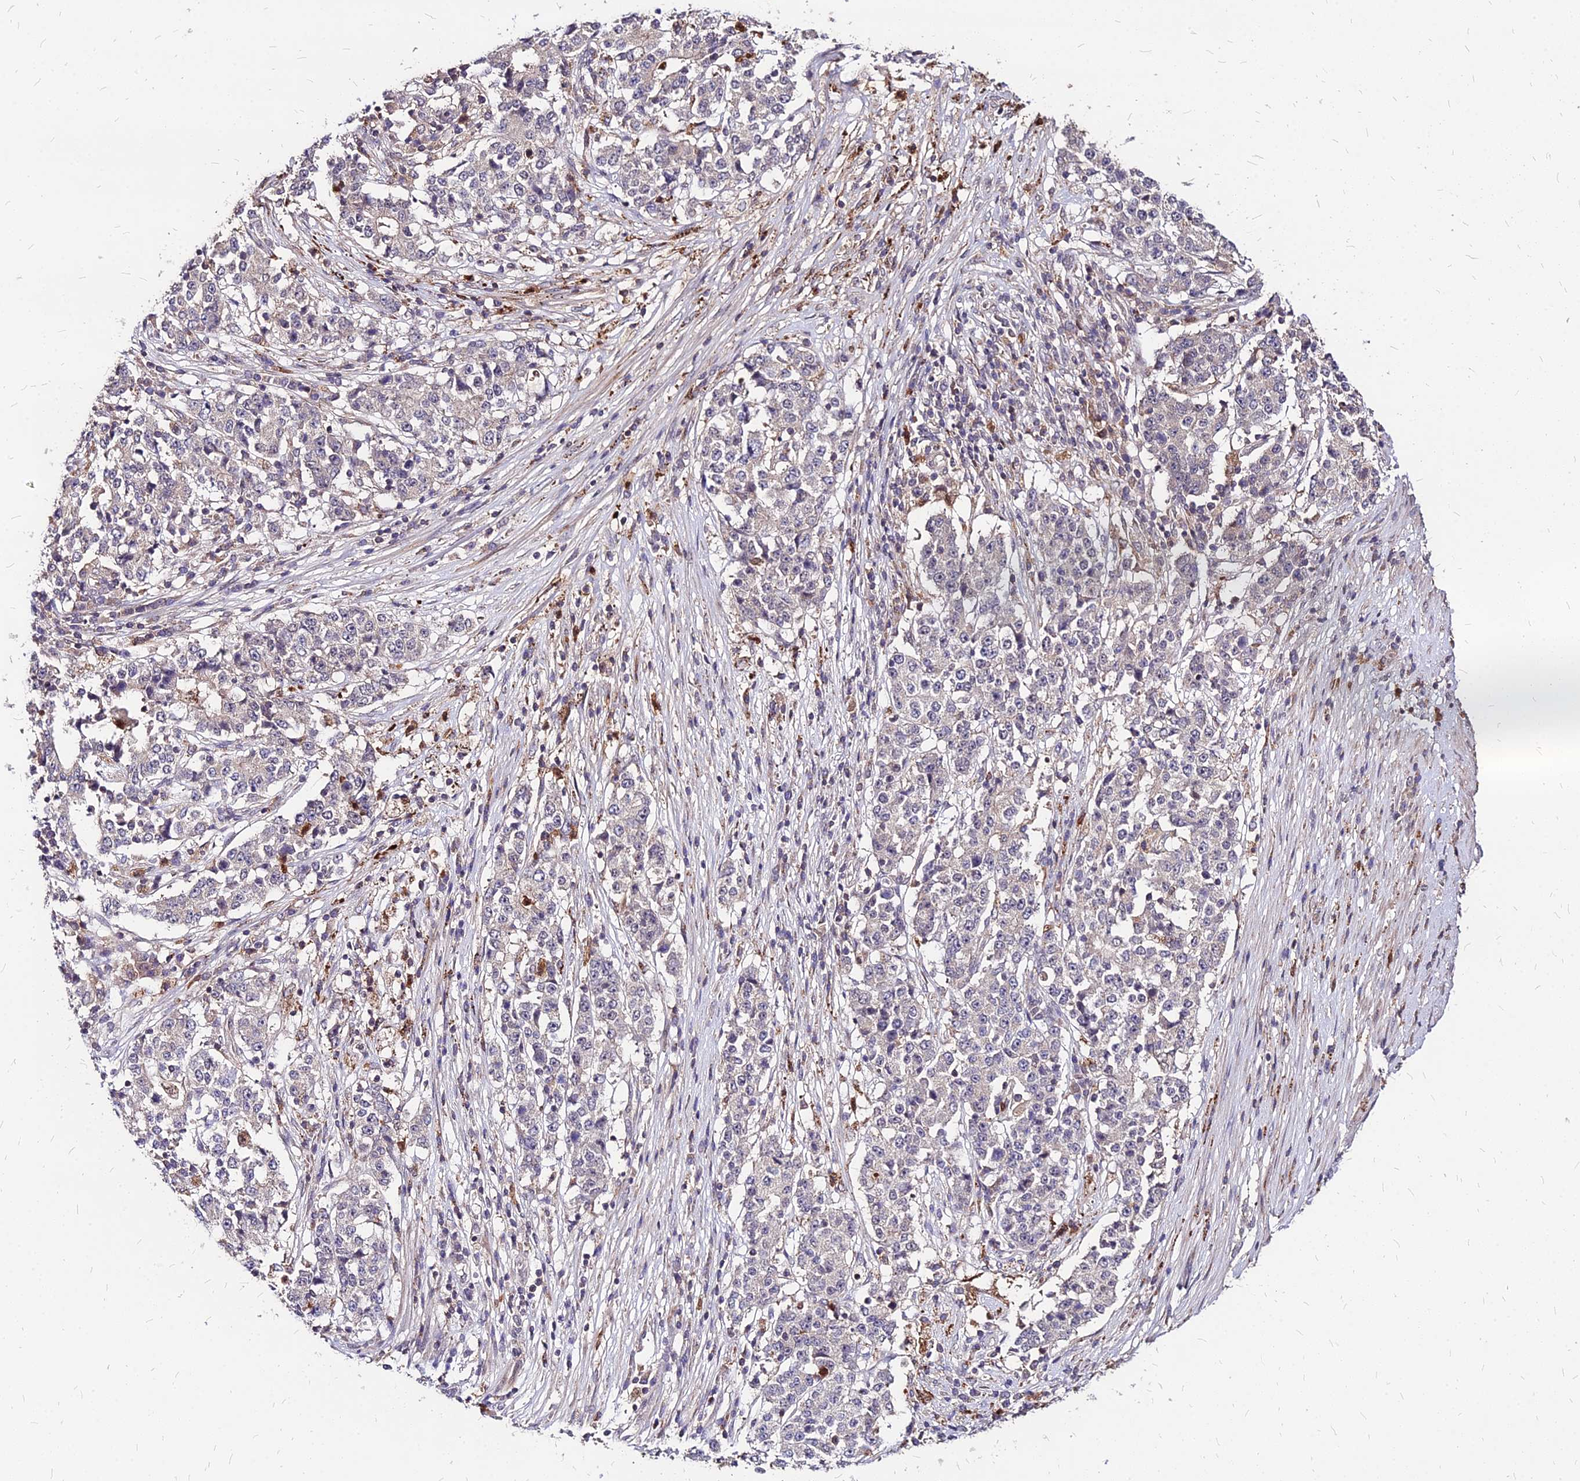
{"staining": {"intensity": "negative", "quantity": "none", "location": "none"}, "tissue": "stomach cancer", "cell_type": "Tumor cells", "image_type": "cancer", "snomed": [{"axis": "morphology", "description": "Adenocarcinoma, NOS"}, {"axis": "topography", "description": "Stomach"}], "caption": "Immunohistochemistry histopathology image of neoplastic tissue: human stomach cancer (adenocarcinoma) stained with DAB (3,3'-diaminobenzidine) displays no significant protein positivity in tumor cells.", "gene": "APBA3", "patient": {"sex": "male", "age": 59}}